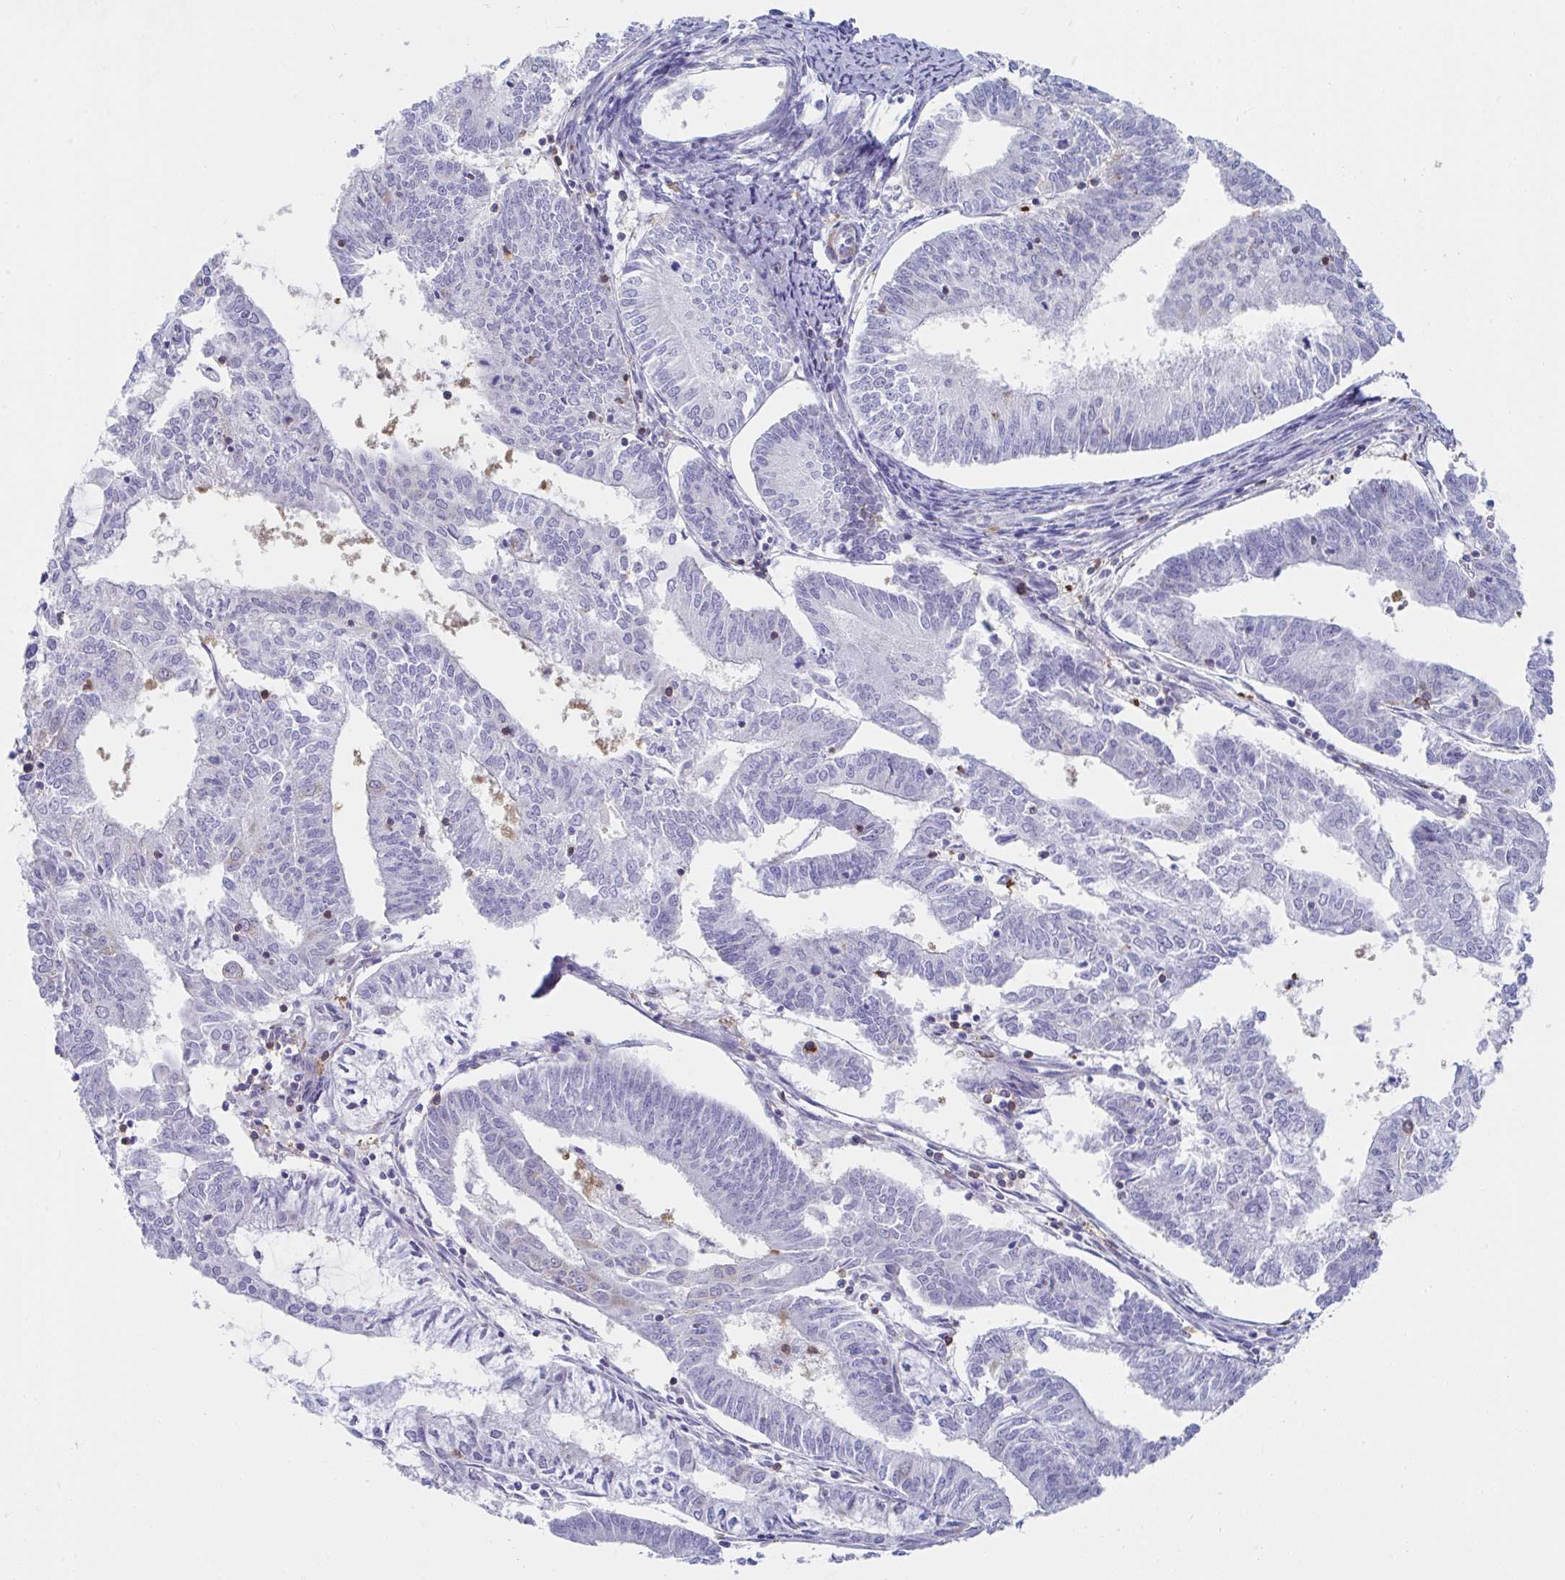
{"staining": {"intensity": "weak", "quantity": "<25%", "location": "cytoplasmic/membranous"}, "tissue": "endometrial cancer", "cell_type": "Tumor cells", "image_type": "cancer", "snomed": [{"axis": "morphology", "description": "Adenocarcinoma, NOS"}, {"axis": "topography", "description": "Endometrium"}], "caption": "An immunohistochemistry (IHC) histopathology image of endometrial cancer (adenocarcinoma) is shown. There is no staining in tumor cells of endometrial cancer (adenocarcinoma).", "gene": "WNK1", "patient": {"sex": "female", "age": 61}}